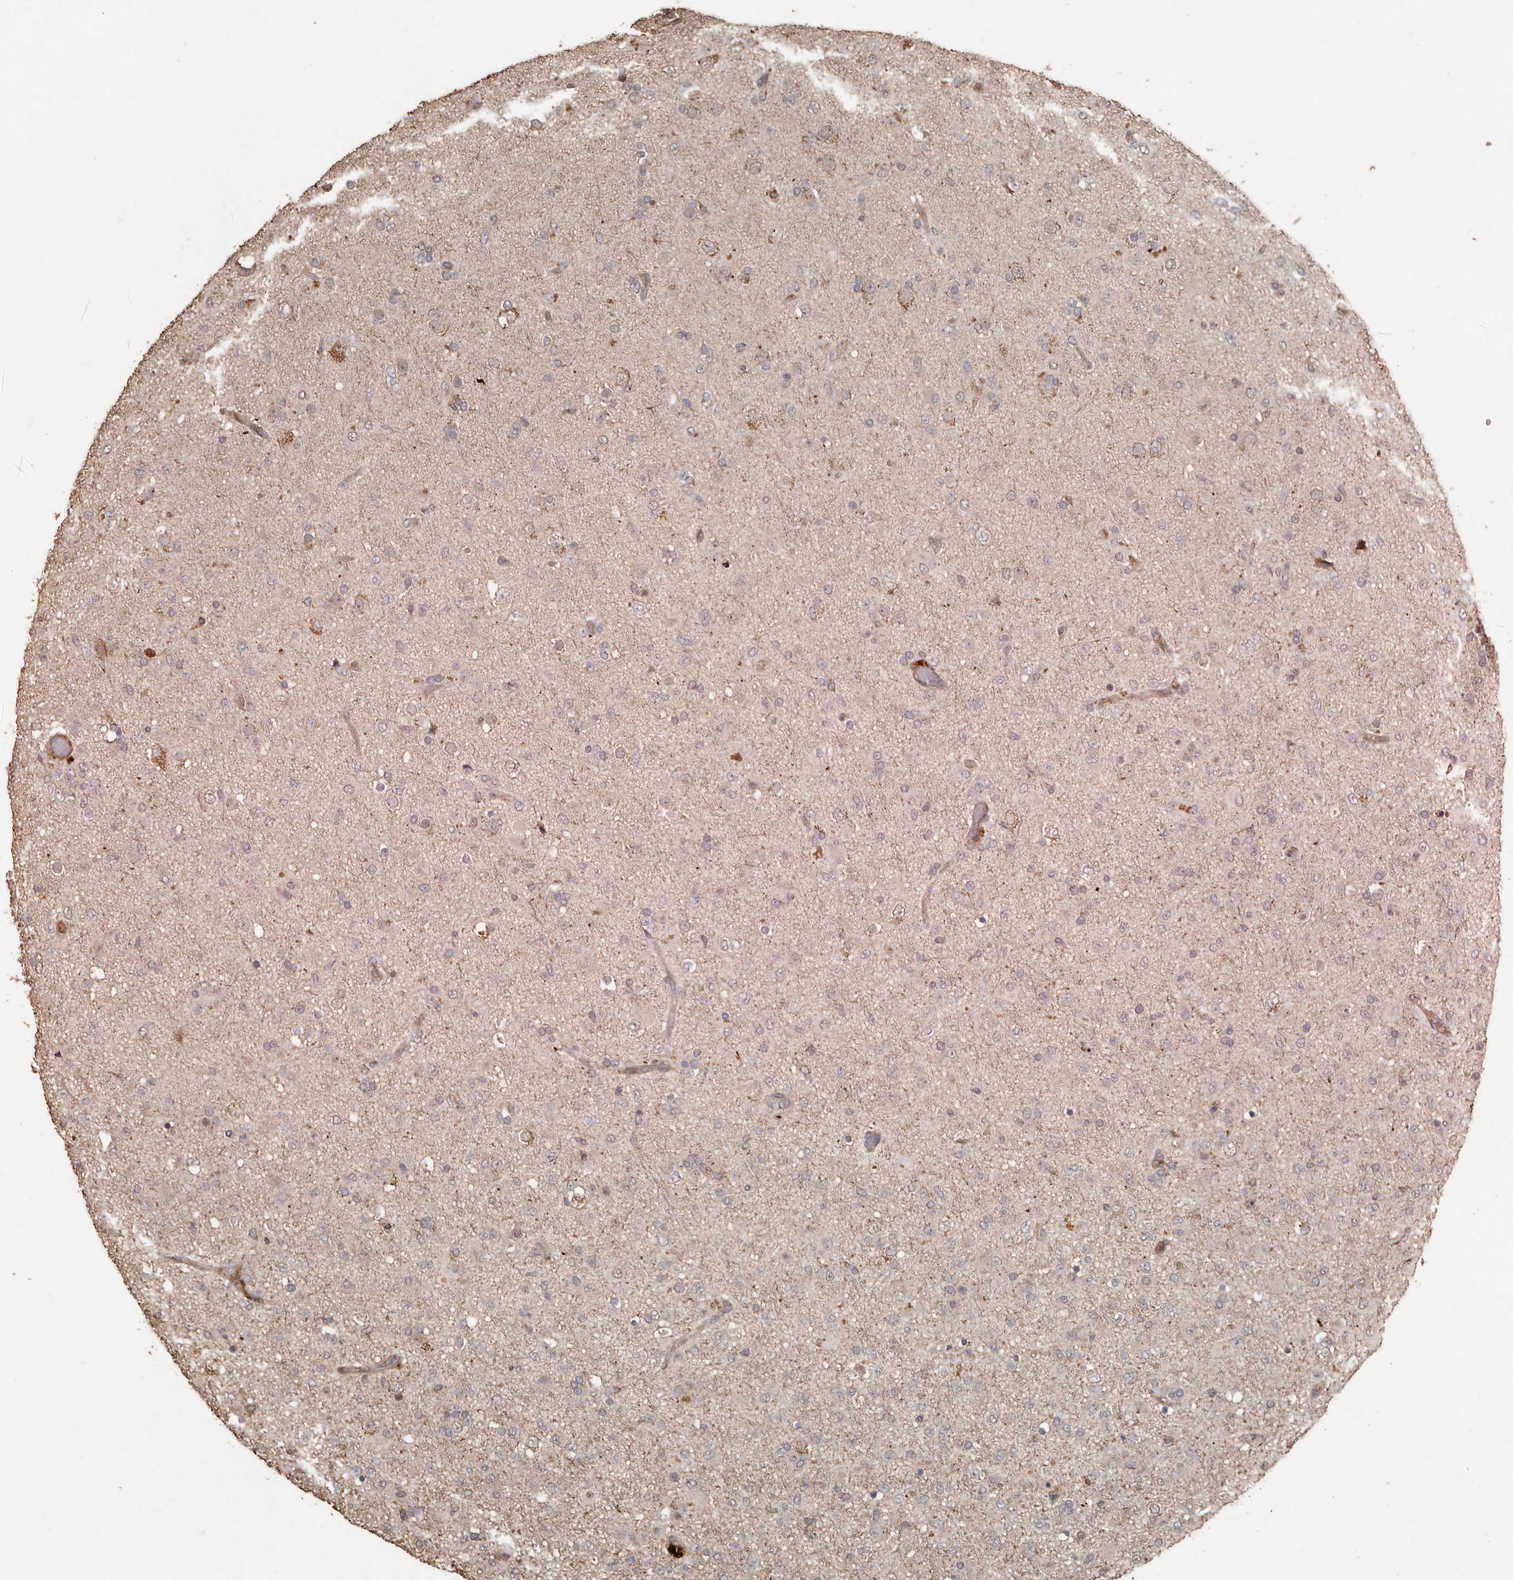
{"staining": {"intensity": "negative", "quantity": "none", "location": "none"}, "tissue": "glioma", "cell_type": "Tumor cells", "image_type": "cancer", "snomed": [{"axis": "morphology", "description": "Glioma, malignant, Low grade"}, {"axis": "topography", "description": "Brain"}], "caption": "DAB (3,3'-diaminobenzidine) immunohistochemical staining of glioma displays no significant expression in tumor cells.", "gene": "RANBP17", "patient": {"sex": "male", "age": 65}}